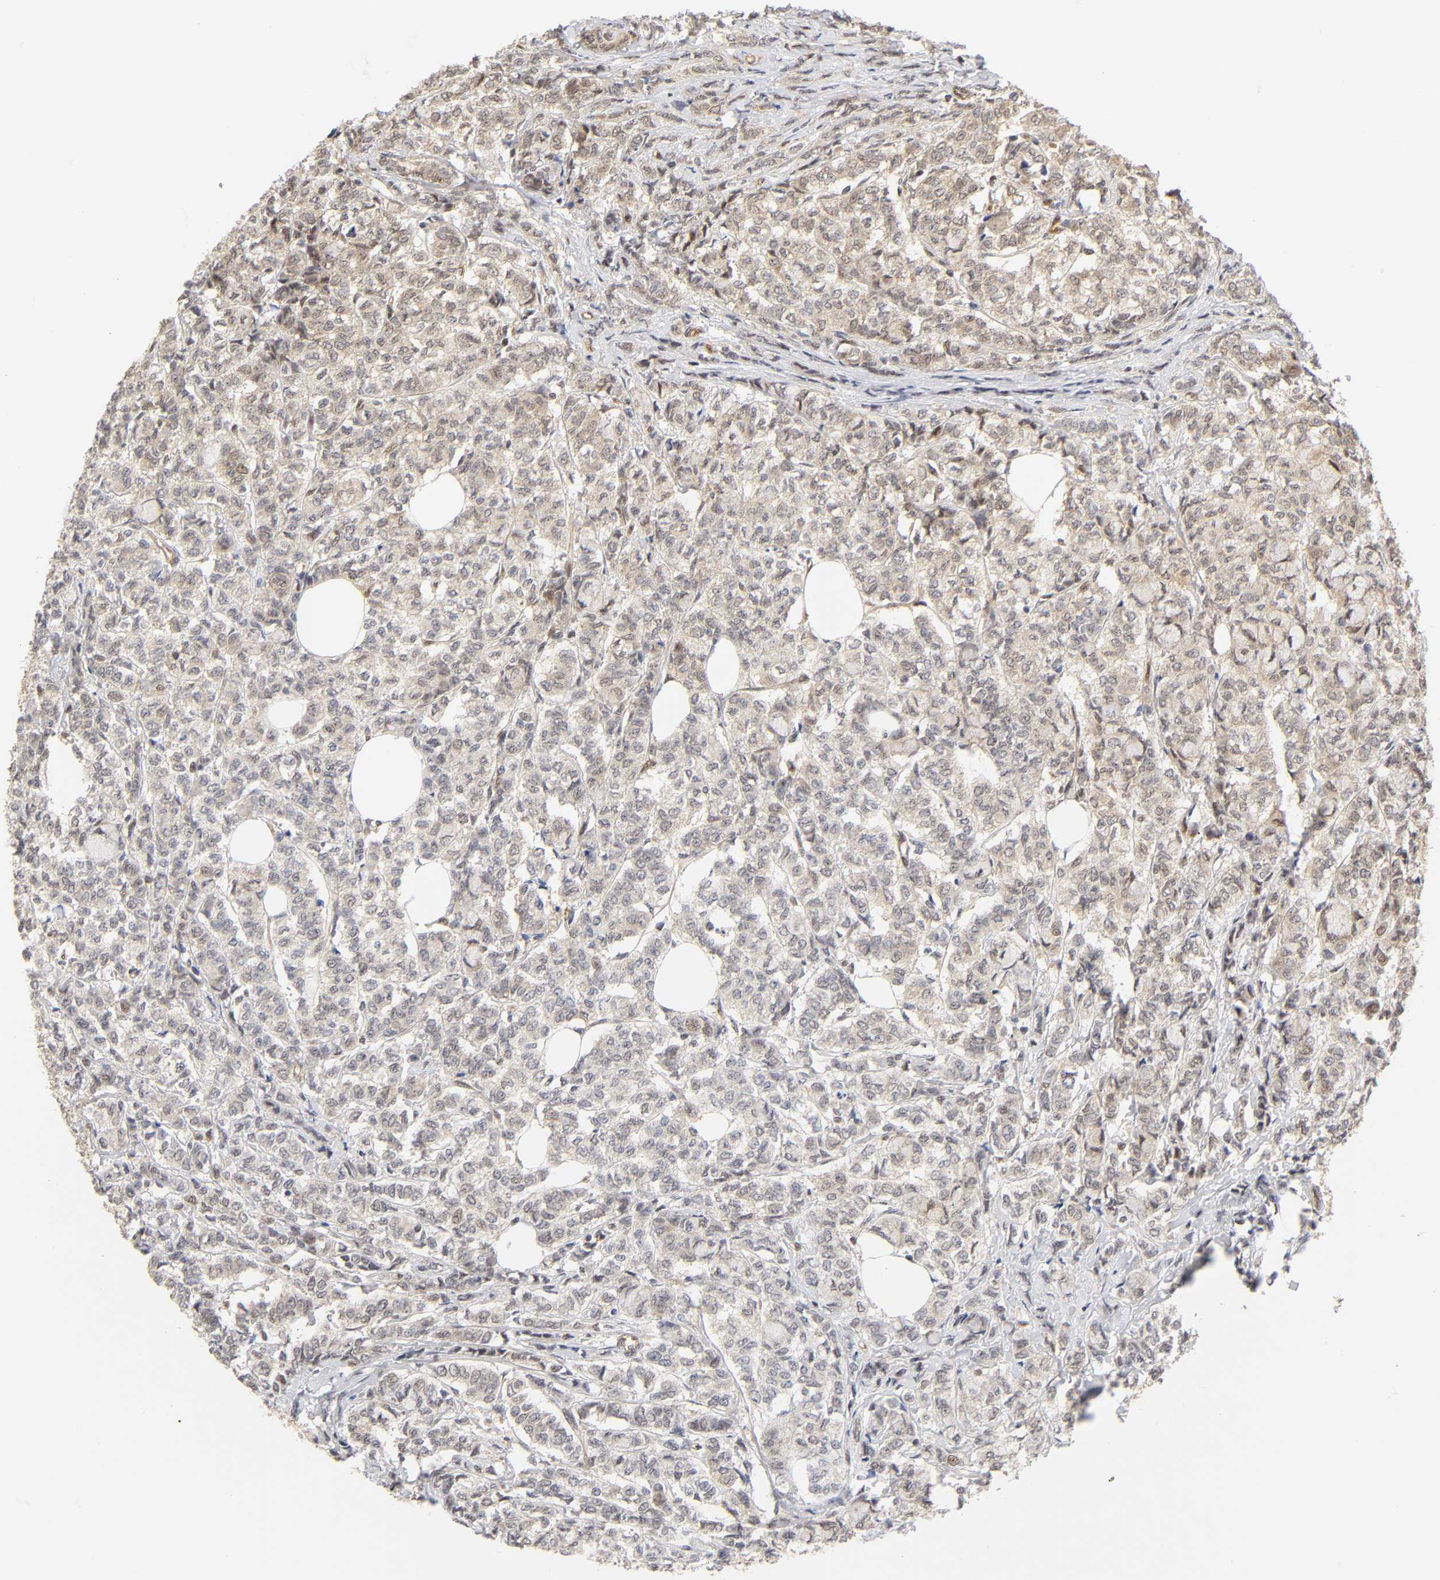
{"staining": {"intensity": "weak", "quantity": ">75%", "location": "cytoplasmic/membranous,nuclear"}, "tissue": "breast cancer", "cell_type": "Tumor cells", "image_type": "cancer", "snomed": [{"axis": "morphology", "description": "Lobular carcinoma"}, {"axis": "topography", "description": "Breast"}], "caption": "Brown immunohistochemical staining in human breast cancer demonstrates weak cytoplasmic/membranous and nuclear staining in about >75% of tumor cells.", "gene": "CDC37", "patient": {"sex": "female", "age": 60}}